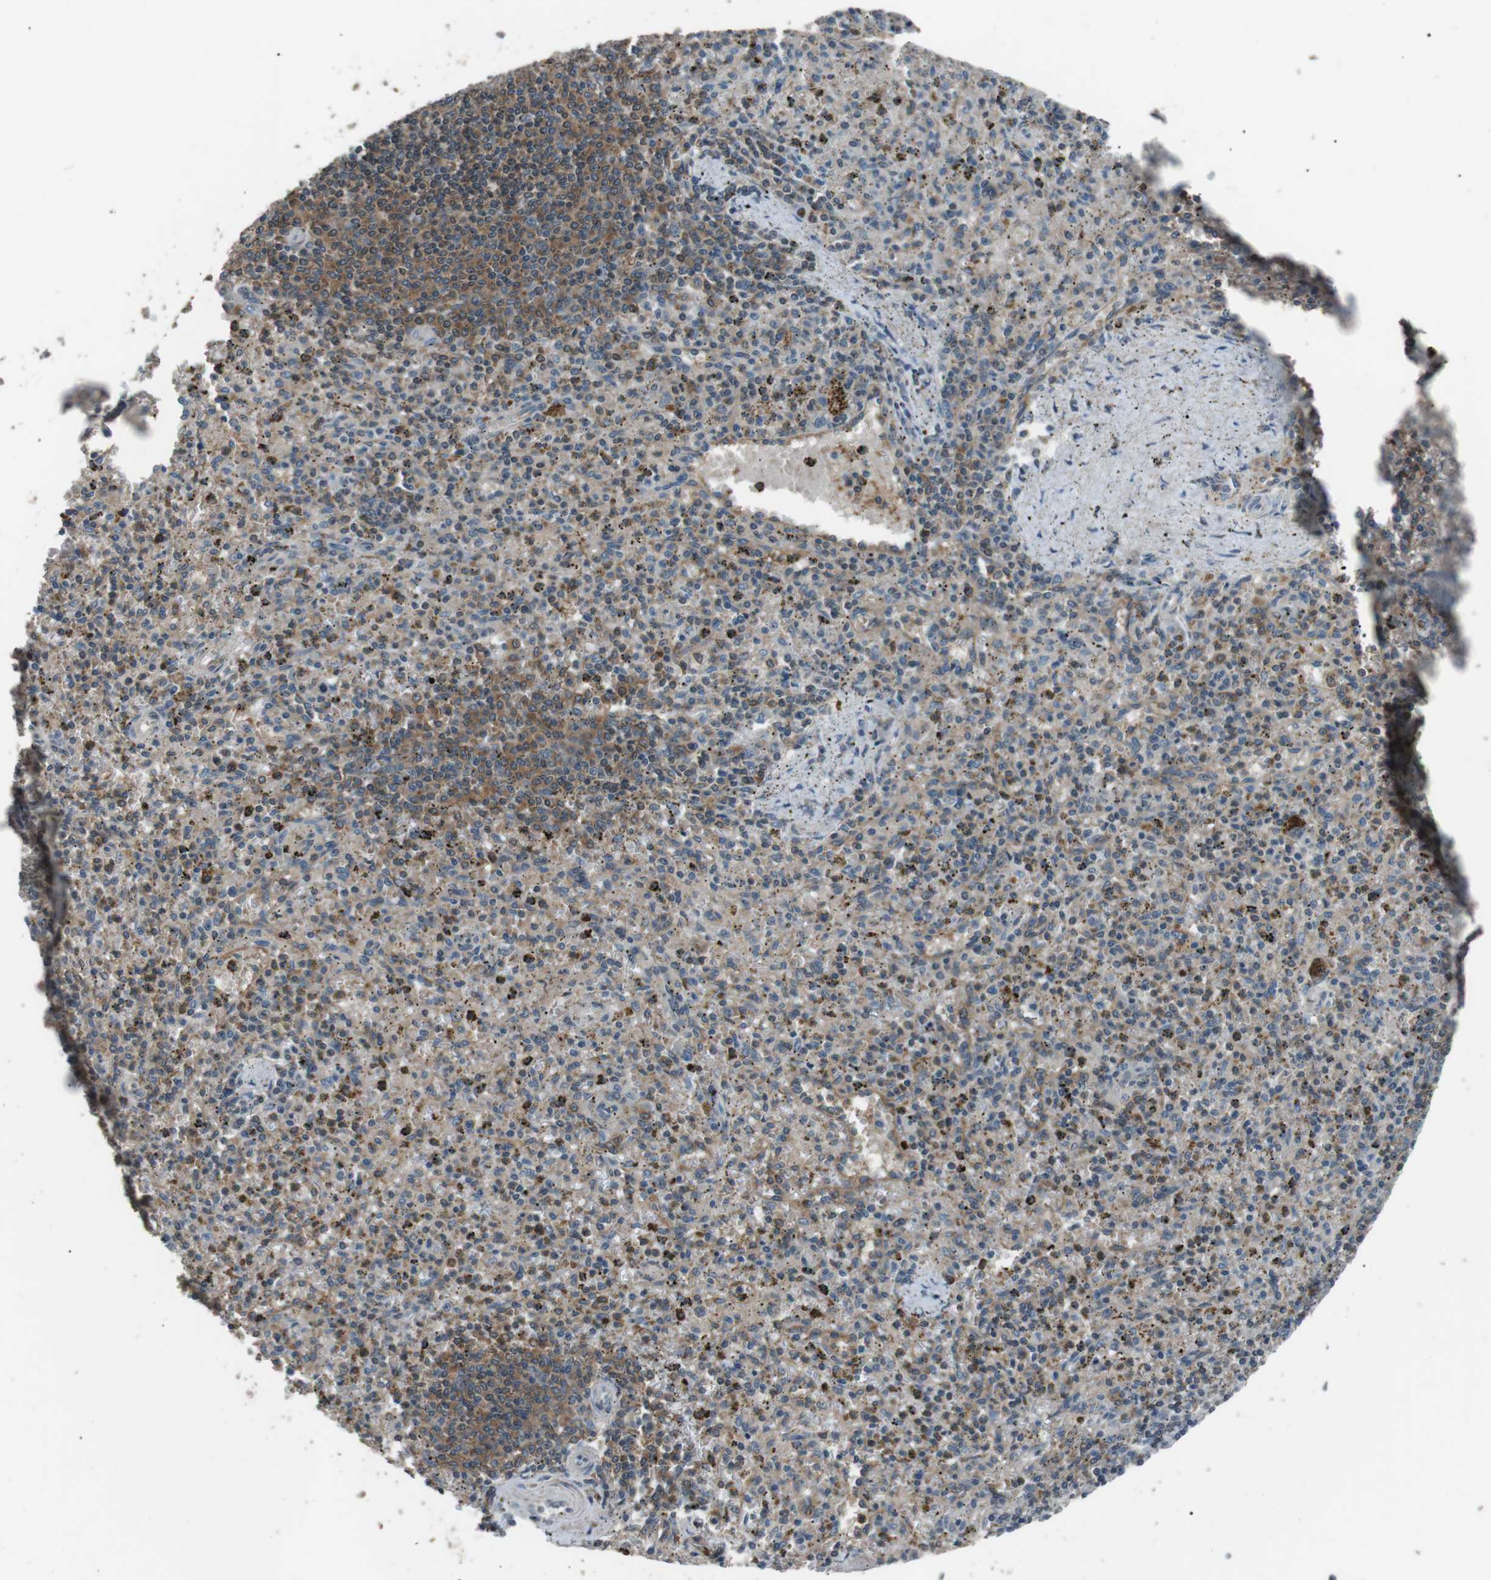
{"staining": {"intensity": "weak", "quantity": "25%-75%", "location": "cytoplasmic/membranous"}, "tissue": "spleen", "cell_type": "Cells in red pulp", "image_type": "normal", "snomed": [{"axis": "morphology", "description": "Normal tissue, NOS"}, {"axis": "topography", "description": "Spleen"}], "caption": "IHC of unremarkable spleen shows low levels of weak cytoplasmic/membranous positivity in about 25%-75% of cells in red pulp. (DAB (3,3'-diaminobenzidine) IHC, brown staining for protein, blue staining for nuclei).", "gene": "NEK7", "patient": {"sex": "male", "age": 72}}